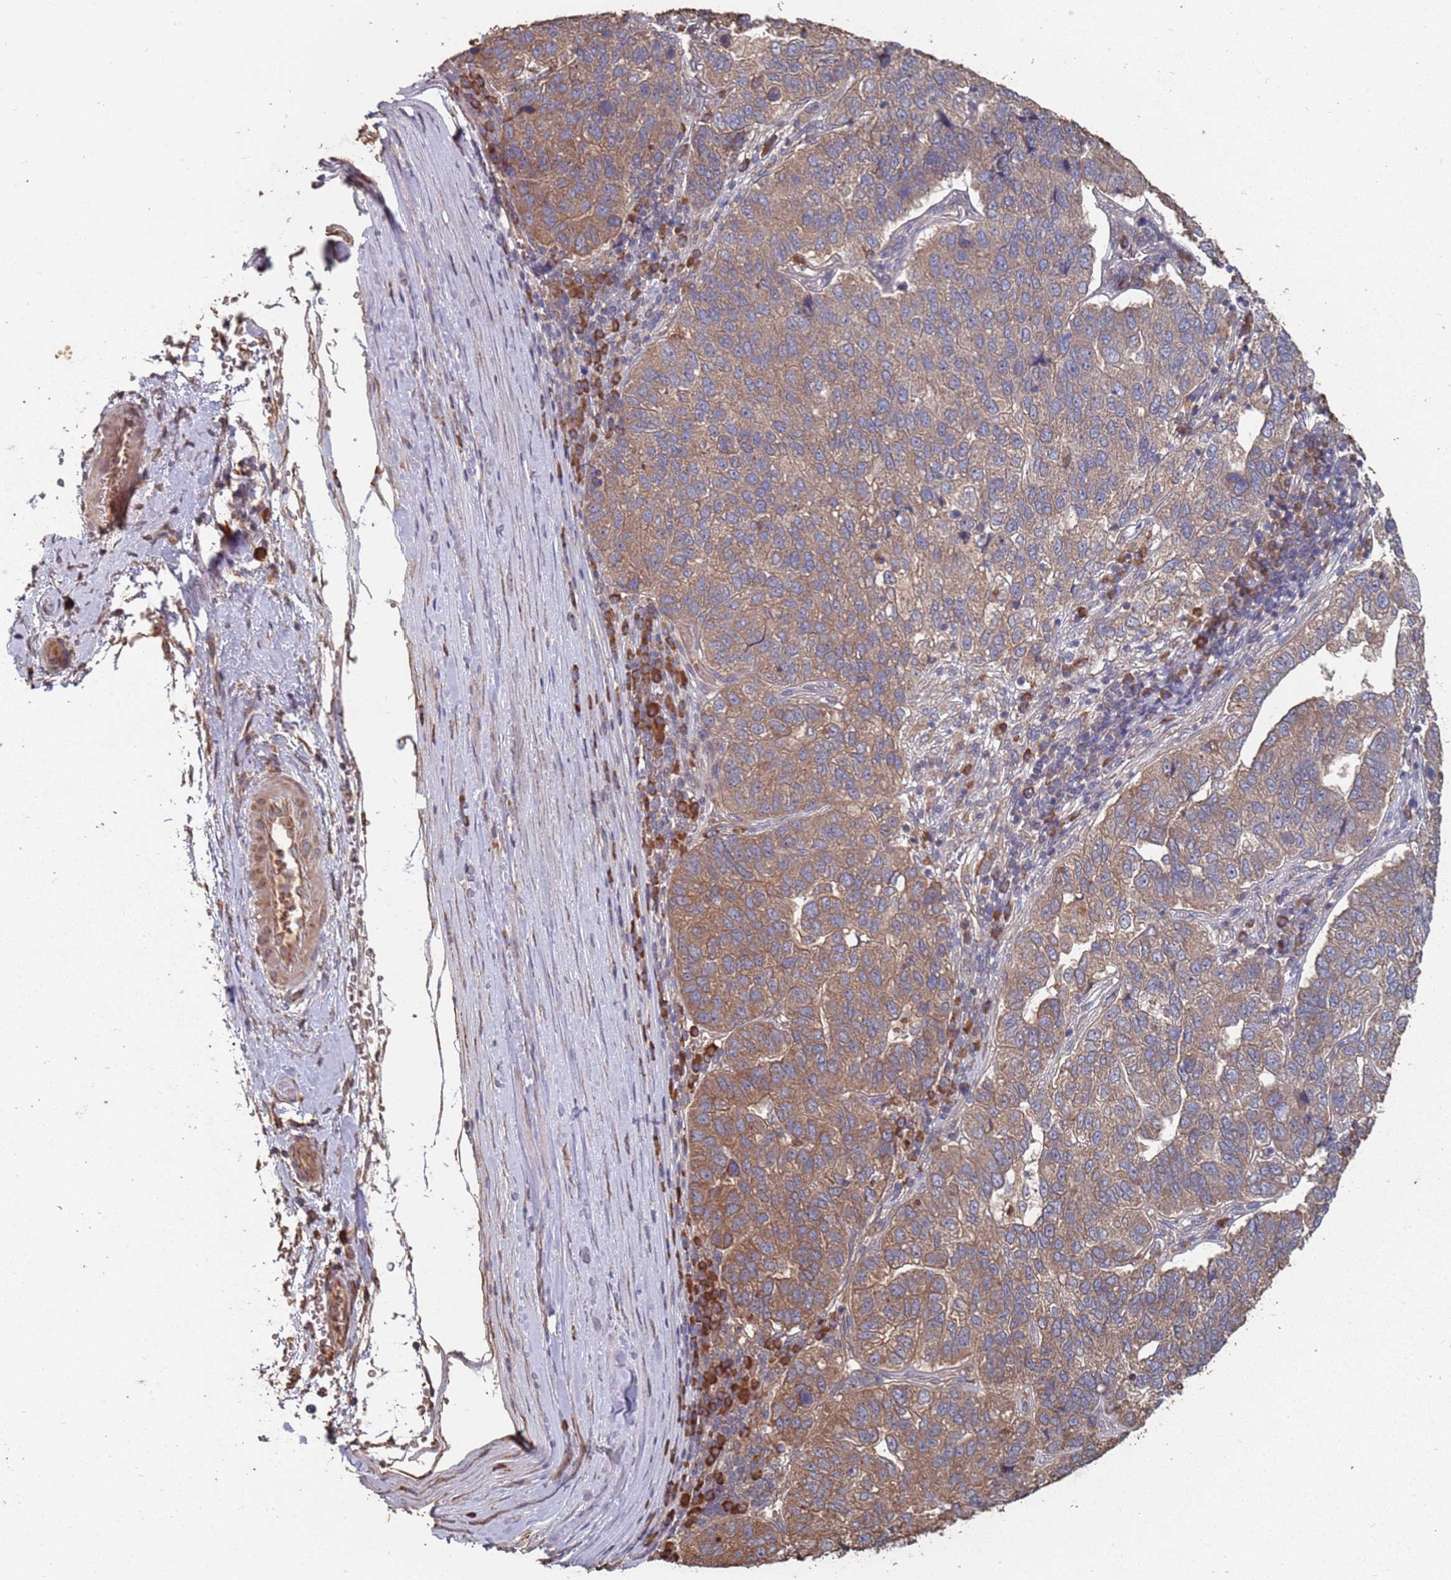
{"staining": {"intensity": "moderate", "quantity": "25%-75%", "location": "cytoplasmic/membranous"}, "tissue": "pancreatic cancer", "cell_type": "Tumor cells", "image_type": "cancer", "snomed": [{"axis": "morphology", "description": "Adenocarcinoma, NOS"}, {"axis": "topography", "description": "Pancreas"}], "caption": "Protein positivity by immunohistochemistry demonstrates moderate cytoplasmic/membranous staining in approximately 25%-75% of tumor cells in pancreatic adenocarcinoma.", "gene": "ATG5", "patient": {"sex": "female", "age": 61}}